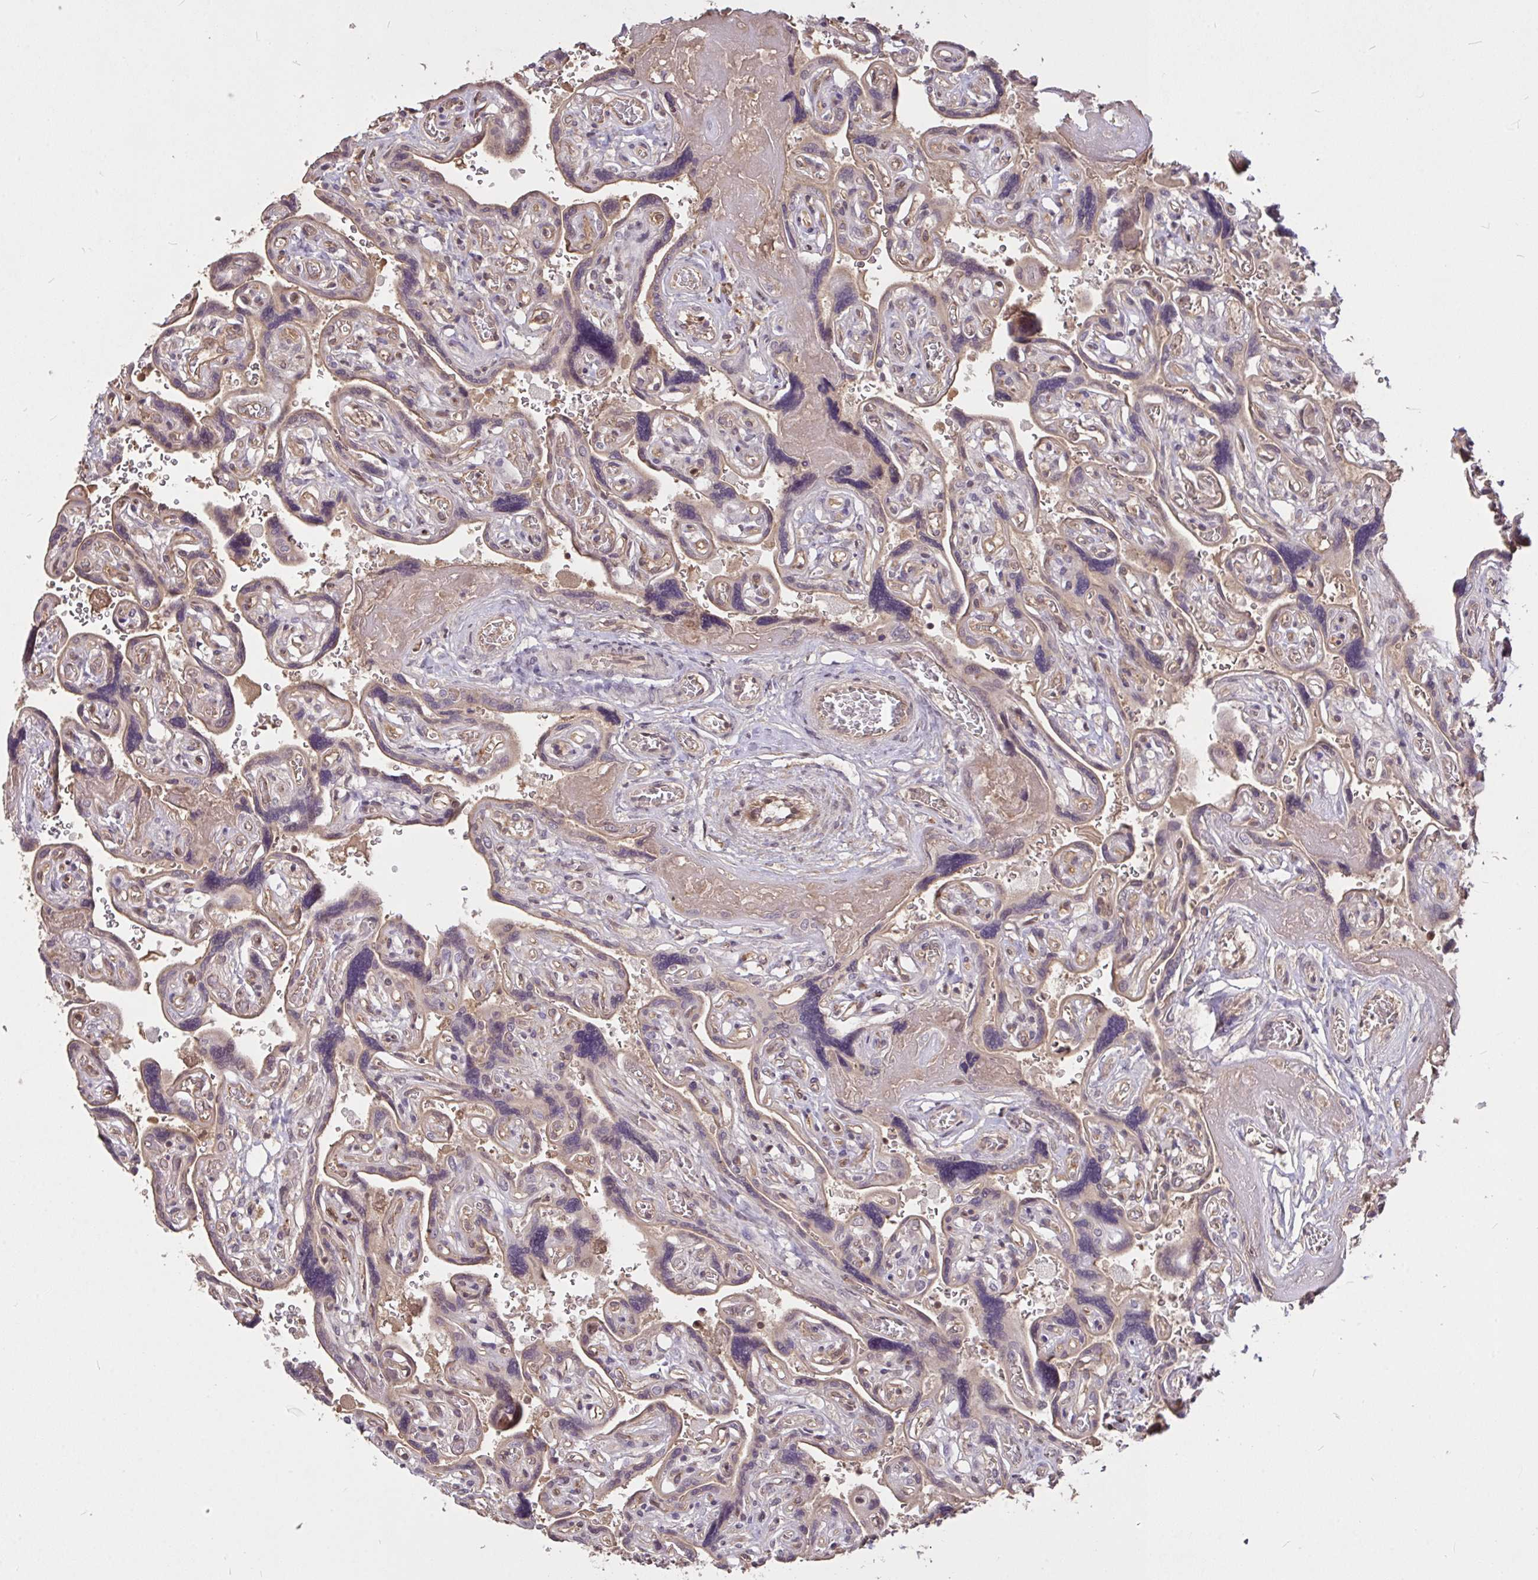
{"staining": {"intensity": "negative", "quantity": "none", "location": "none"}, "tissue": "placenta", "cell_type": "Decidual cells", "image_type": "normal", "snomed": [{"axis": "morphology", "description": "Normal tissue, NOS"}, {"axis": "topography", "description": "Placenta"}], "caption": "Histopathology image shows no significant protein positivity in decidual cells of benign placenta.", "gene": "FCER1A", "patient": {"sex": "female", "age": 32}}